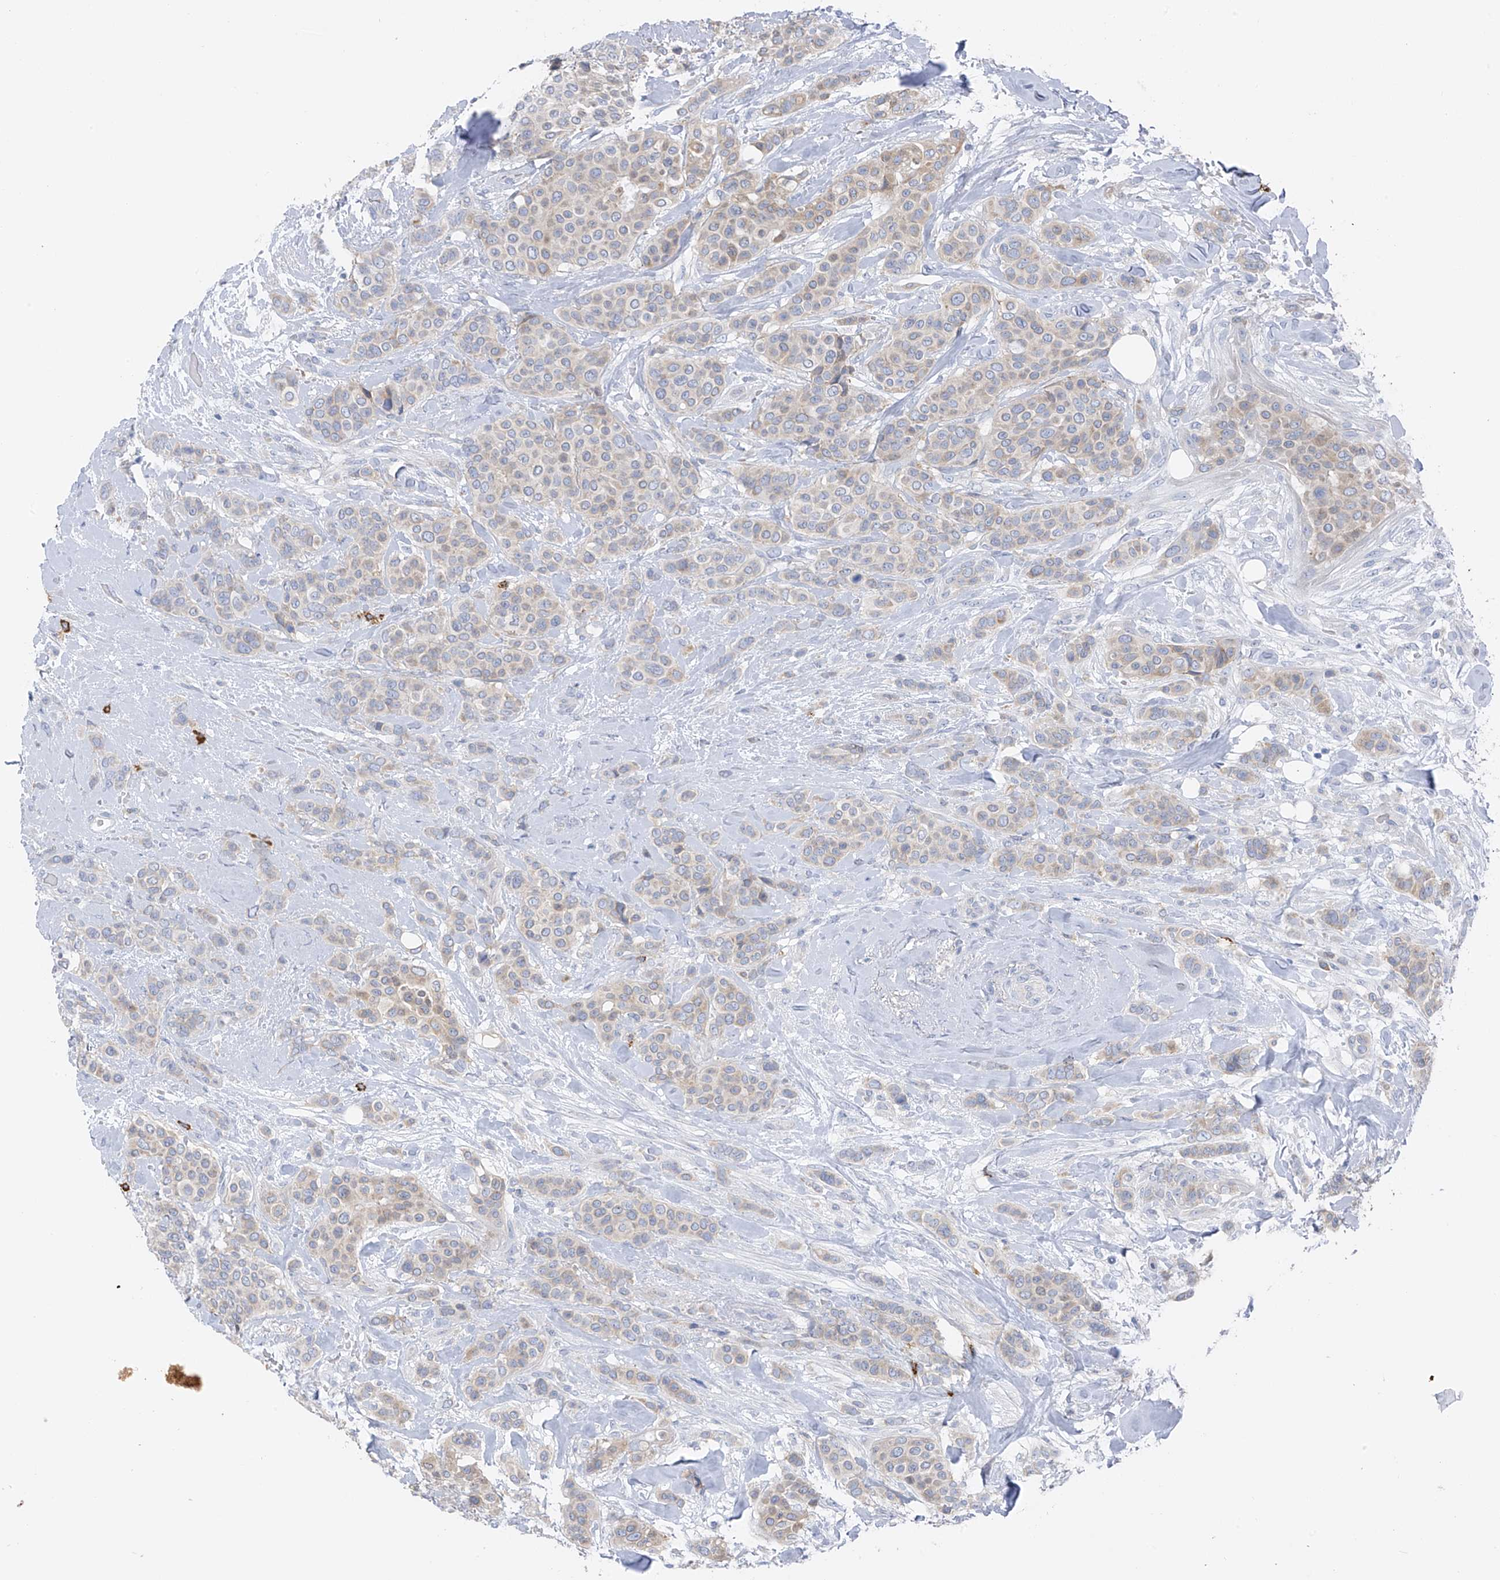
{"staining": {"intensity": "negative", "quantity": "none", "location": "none"}, "tissue": "breast cancer", "cell_type": "Tumor cells", "image_type": "cancer", "snomed": [{"axis": "morphology", "description": "Lobular carcinoma"}, {"axis": "topography", "description": "Breast"}], "caption": "Micrograph shows no protein staining in tumor cells of breast lobular carcinoma tissue.", "gene": "POMGNT2", "patient": {"sex": "female", "age": 51}}